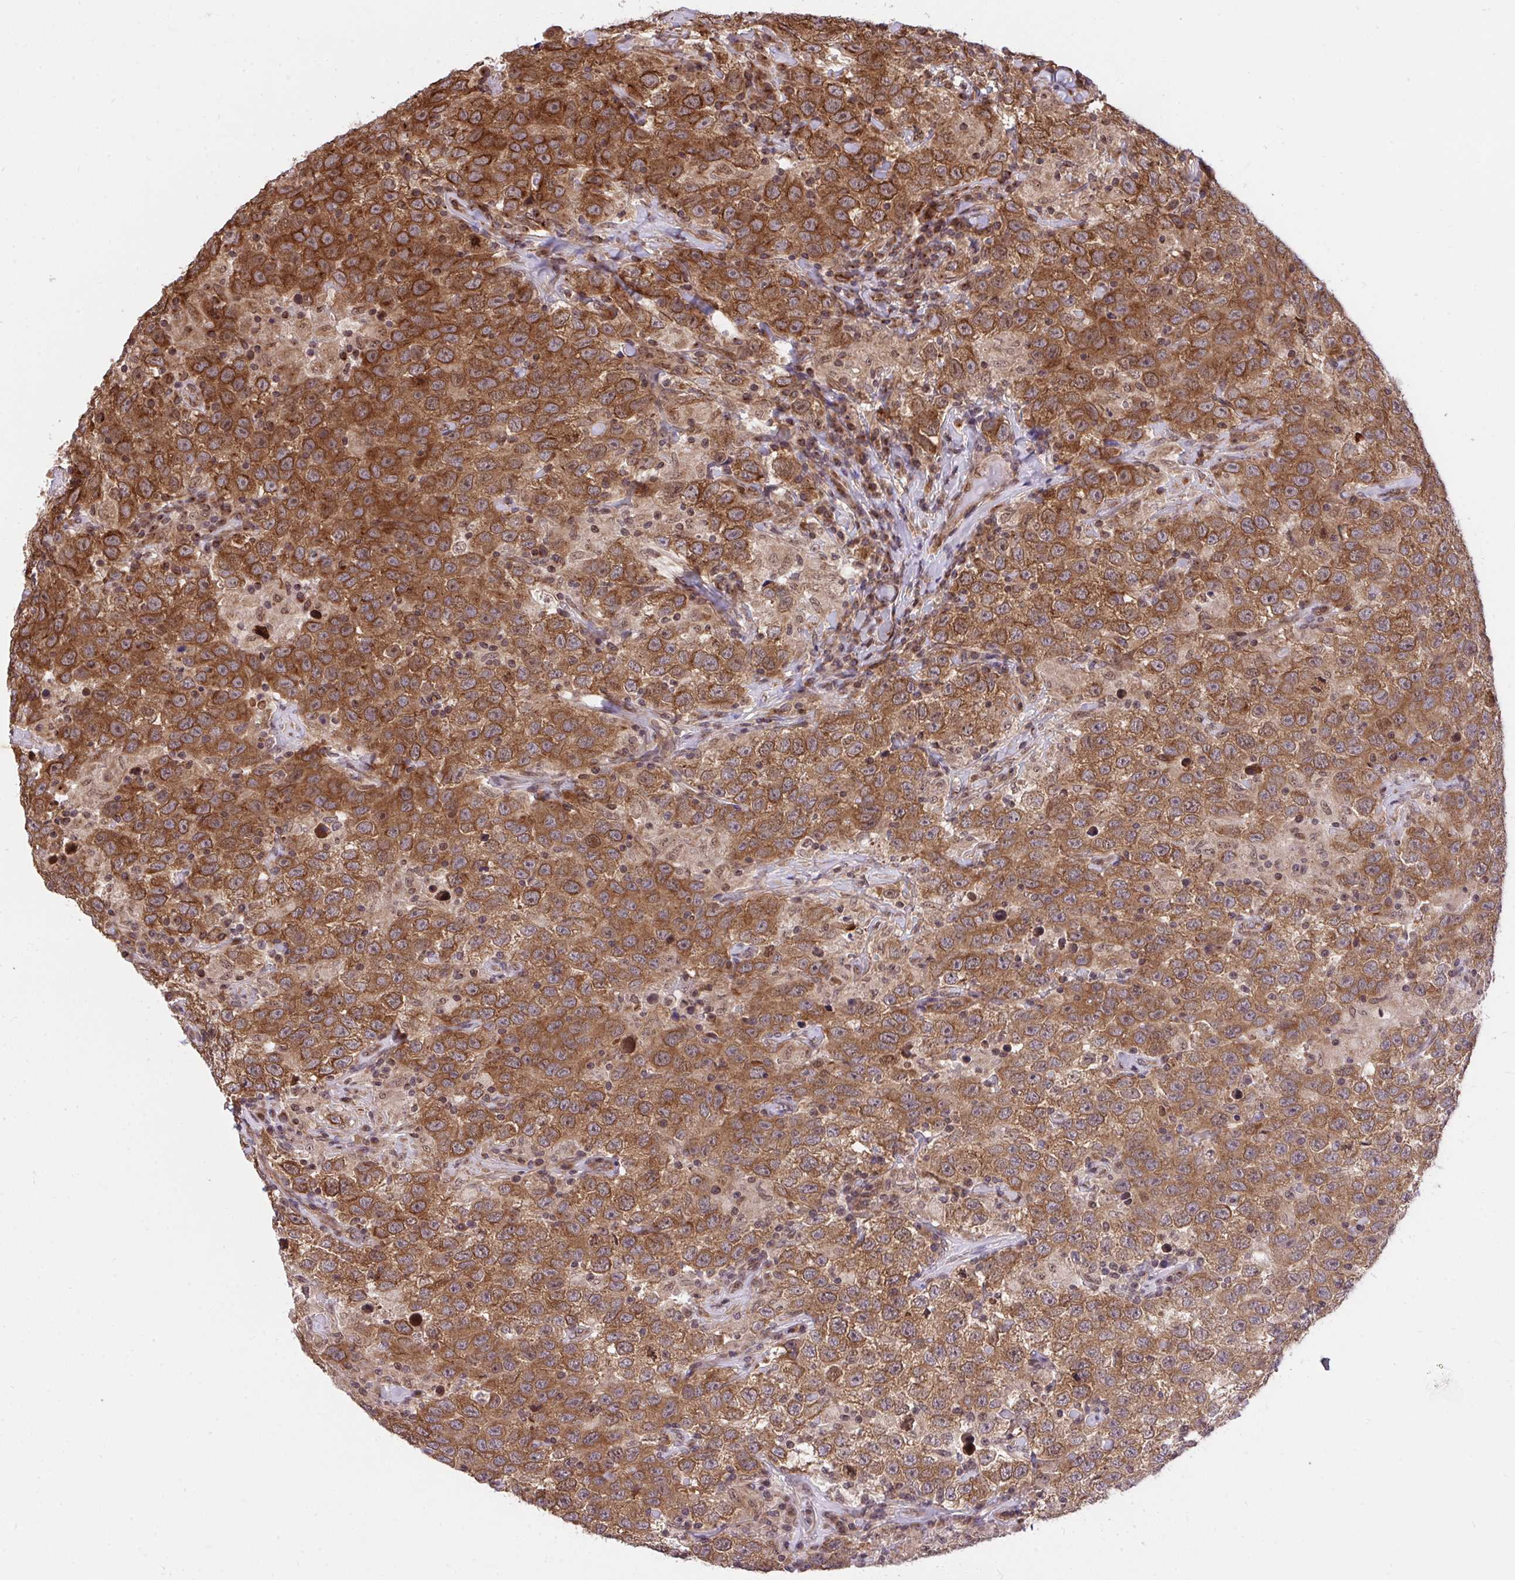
{"staining": {"intensity": "strong", "quantity": ">75%", "location": "cytoplasmic/membranous"}, "tissue": "testis cancer", "cell_type": "Tumor cells", "image_type": "cancer", "snomed": [{"axis": "morphology", "description": "Seminoma, NOS"}, {"axis": "topography", "description": "Testis"}], "caption": "The photomicrograph demonstrates staining of testis cancer, revealing strong cytoplasmic/membranous protein staining (brown color) within tumor cells. The protein is shown in brown color, while the nuclei are stained blue.", "gene": "ERI1", "patient": {"sex": "male", "age": 41}}